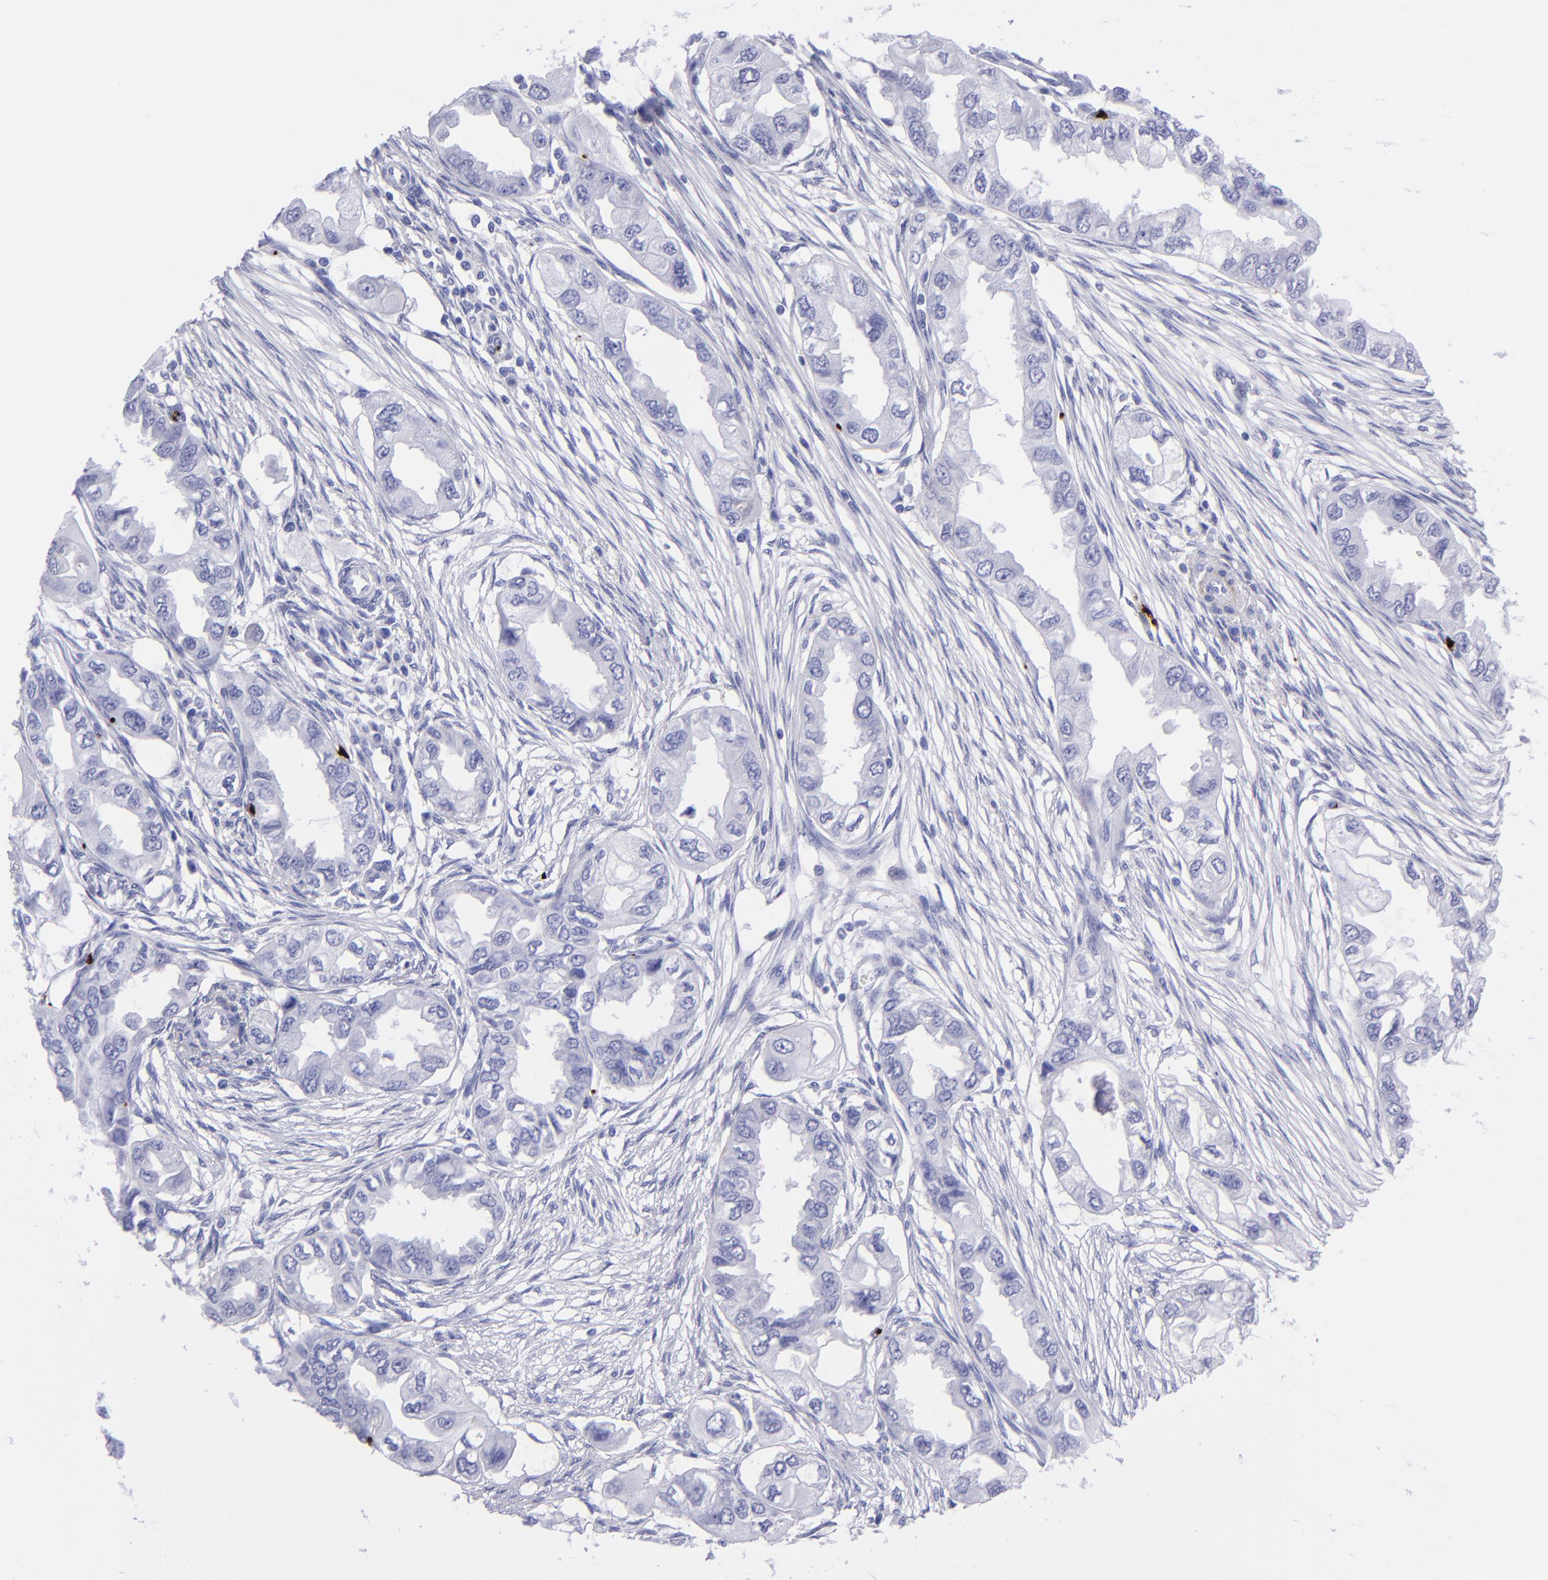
{"staining": {"intensity": "negative", "quantity": "none", "location": "none"}, "tissue": "endometrial cancer", "cell_type": "Tumor cells", "image_type": "cancer", "snomed": [{"axis": "morphology", "description": "Adenocarcinoma, NOS"}, {"axis": "topography", "description": "Endometrium"}], "caption": "Adenocarcinoma (endometrial) was stained to show a protein in brown. There is no significant positivity in tumor cells.", "gene": "EFCAB13", "patient": {"sex": "female", "age": 67}}